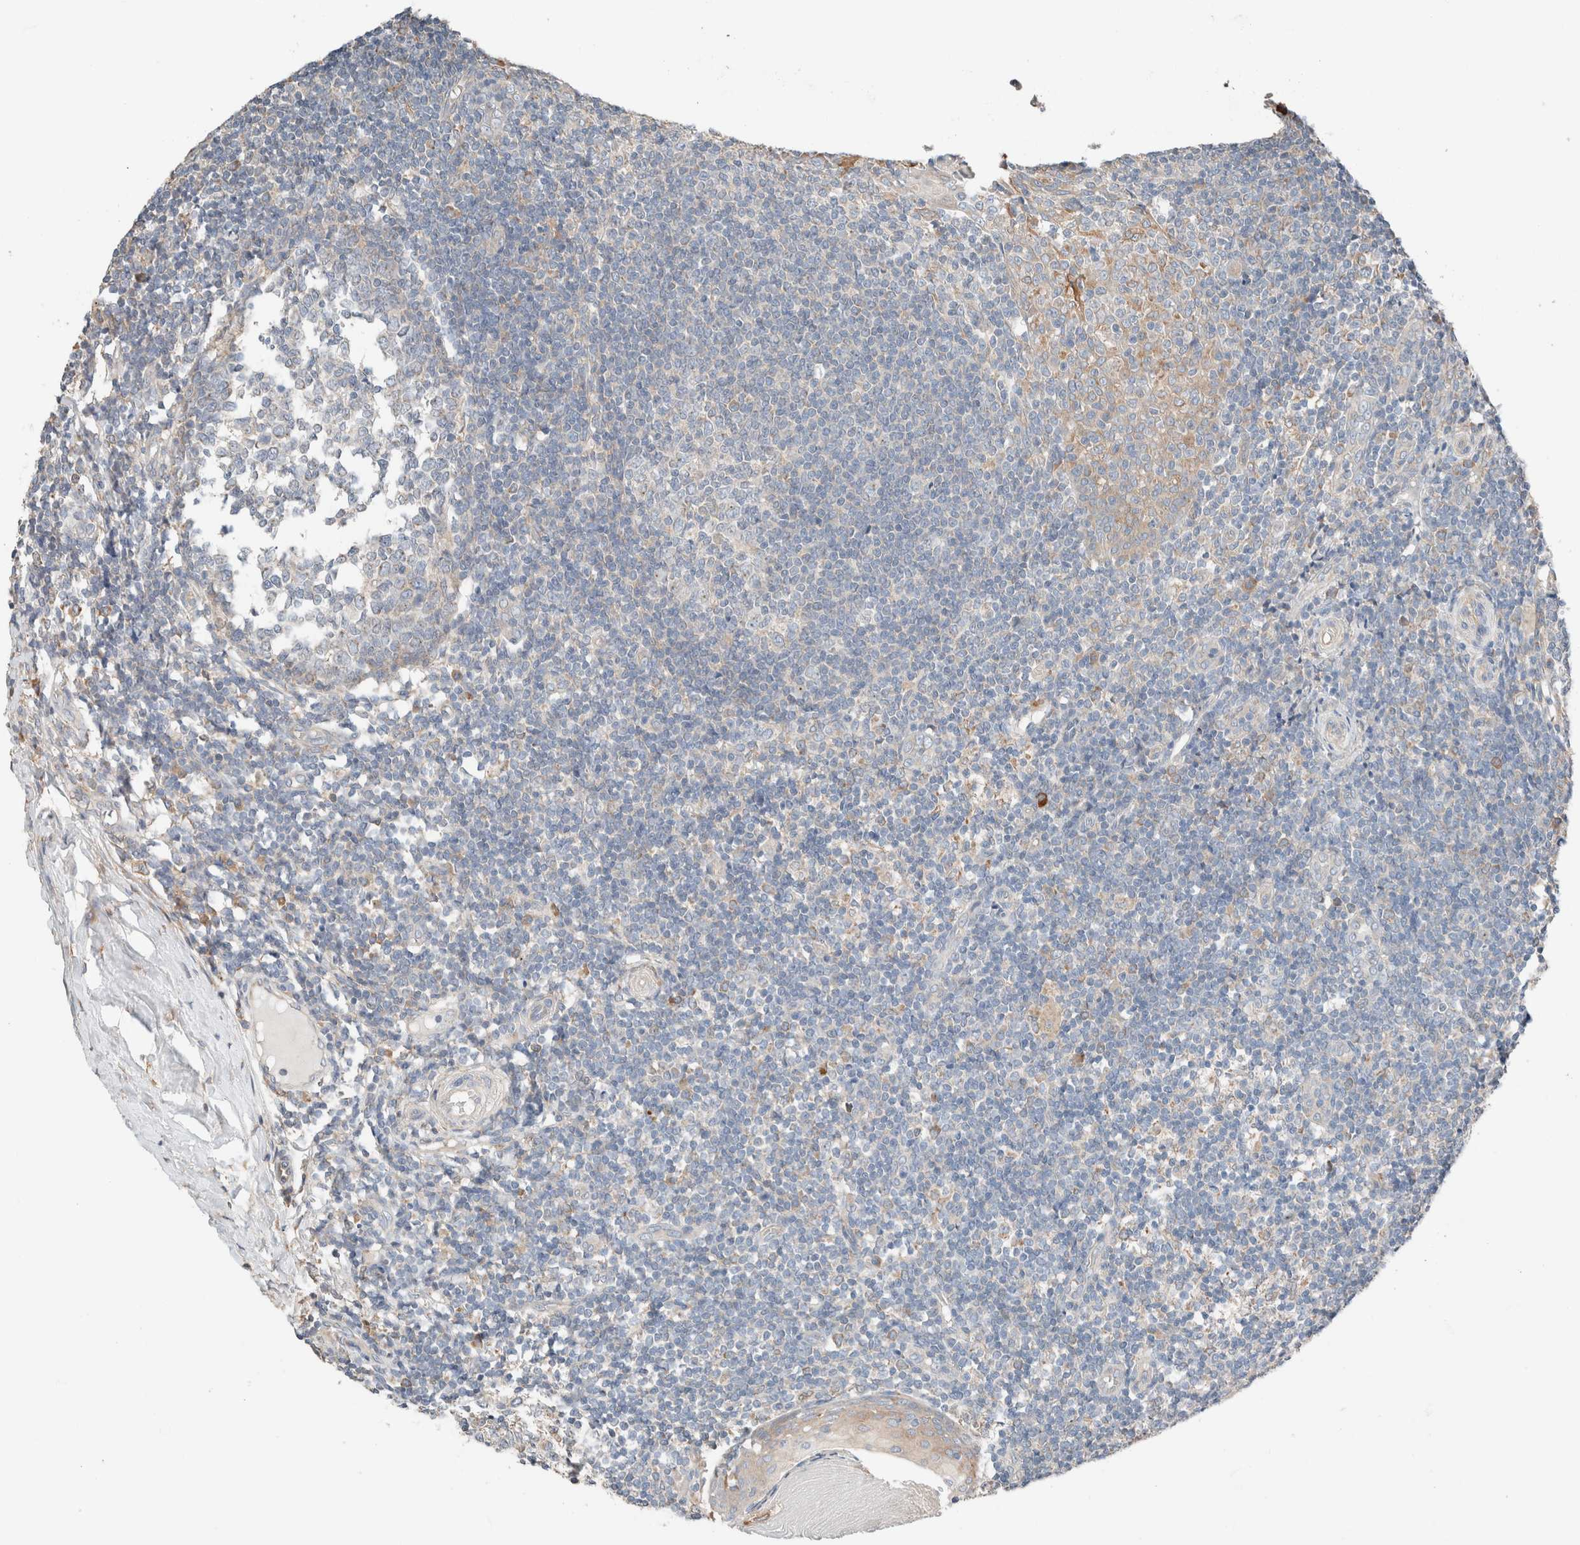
{"staining": {"intensity": "moderate", "quantity": "<25%", "location": "cytoplasmic/membranous"}, "tissue": "tonsil", "cell_type": "Germinal center cells", "image_type": "normal", "snomed": [{"axis": "morphology", "description": "Normal tissue, NOS"}, {"axis": "topography", "description": "Tonsil"}], "caption": "Tonsil stained for a protein demonstrates moderate cytoplasmic/membranous positivity in germinal center cells. (DAB = brown stain, brightfield microscopy at high magnification).", "gene": "PCM1", "patient": {"sex": "female", "age": 19}}